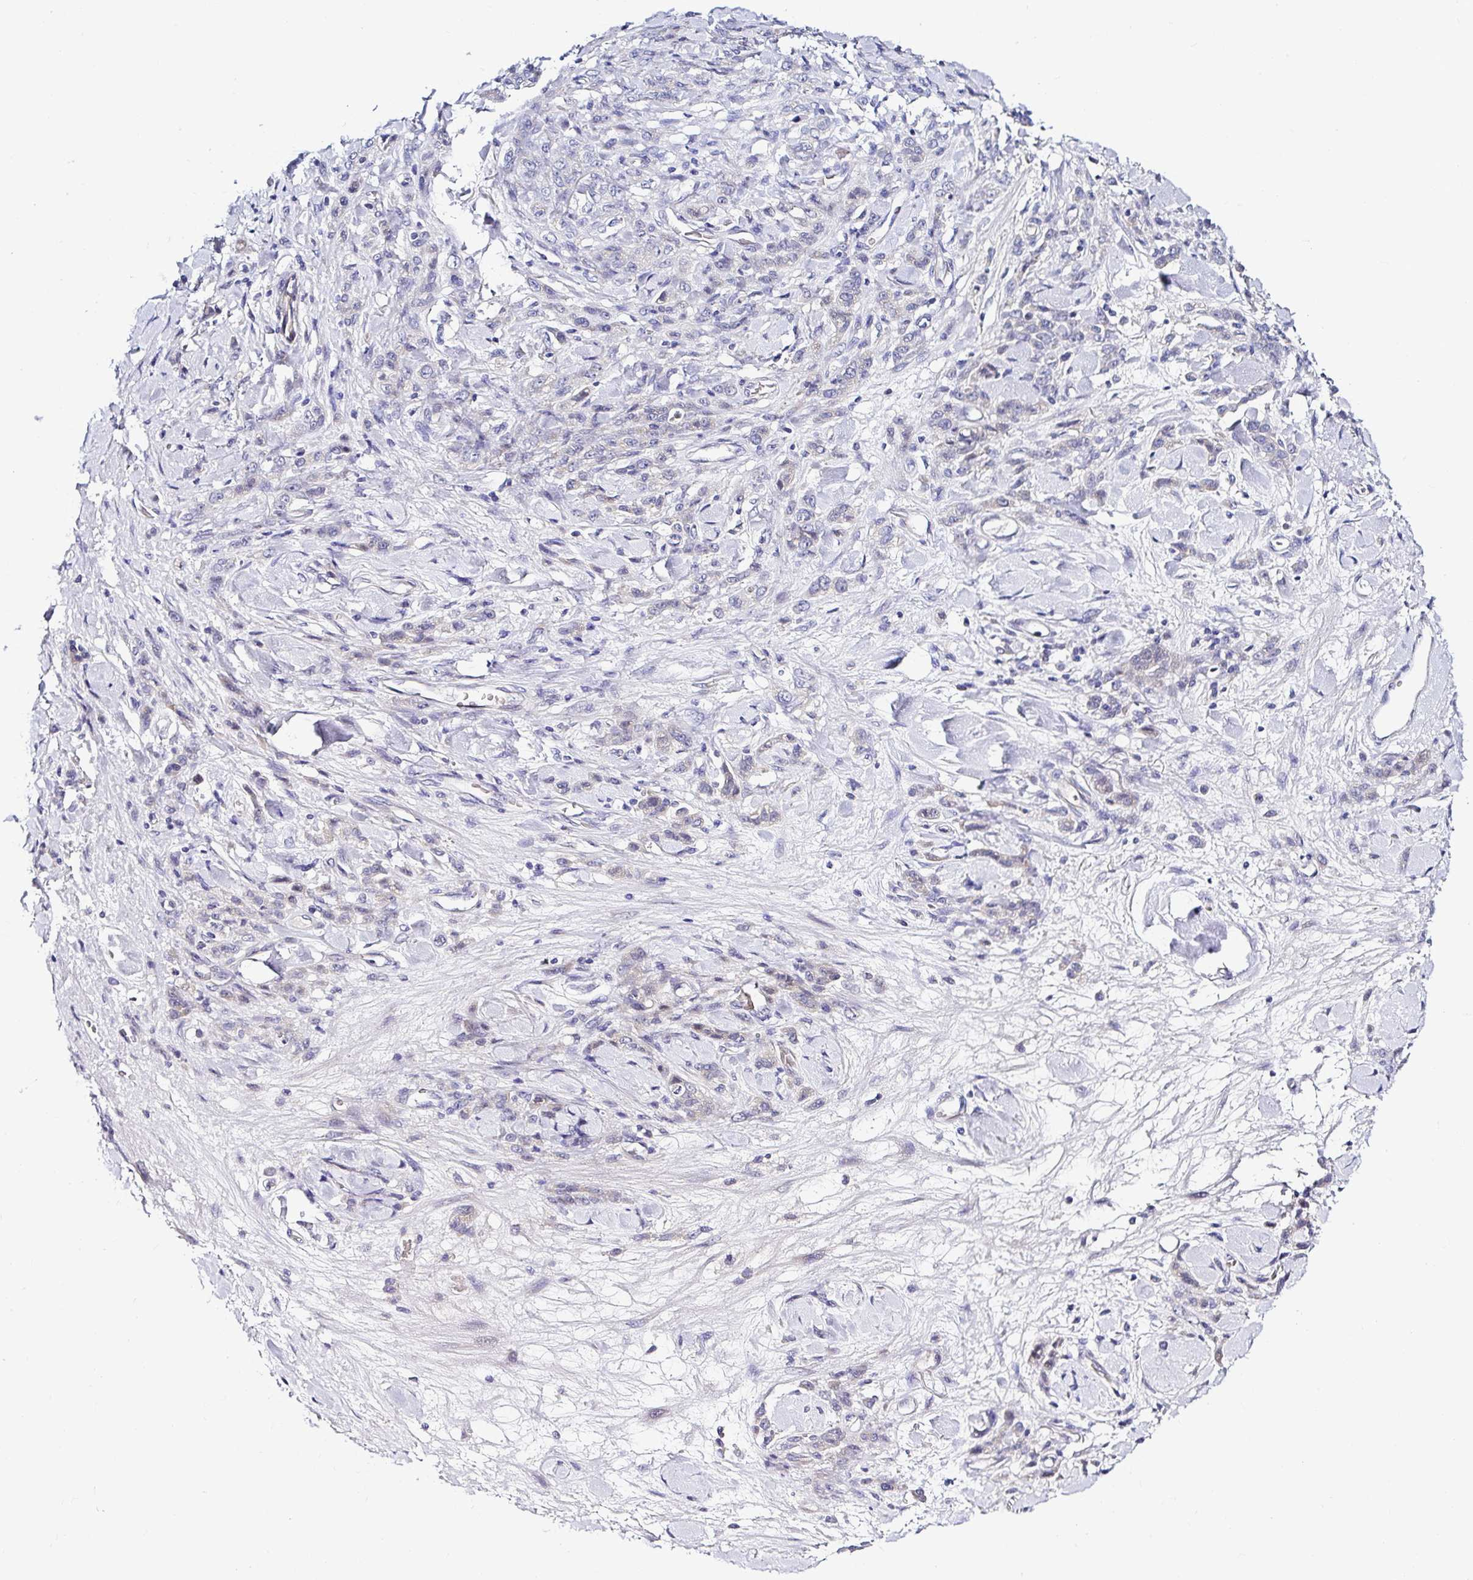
{"staining": {"intensity": "negative", "quantity": "none", "location": "none"}, "tissue": "stomach cancer", "cell_type": "Tumor cells", "image_type": "cancer", "snomed": [{"axis": "morphology", "description": "Normal tissue, NOS"}, {"axis": "morphology", "description": "Adenocarcinoma, NOS"}, {"axis": "topography", "description": "Stomach"}], "caption": "Tumor cells are negative for brown protein staining in stomach adenocarcinoma.", "gene": "DEPDC5", "patient": {"sex": "male", "age": 82}}